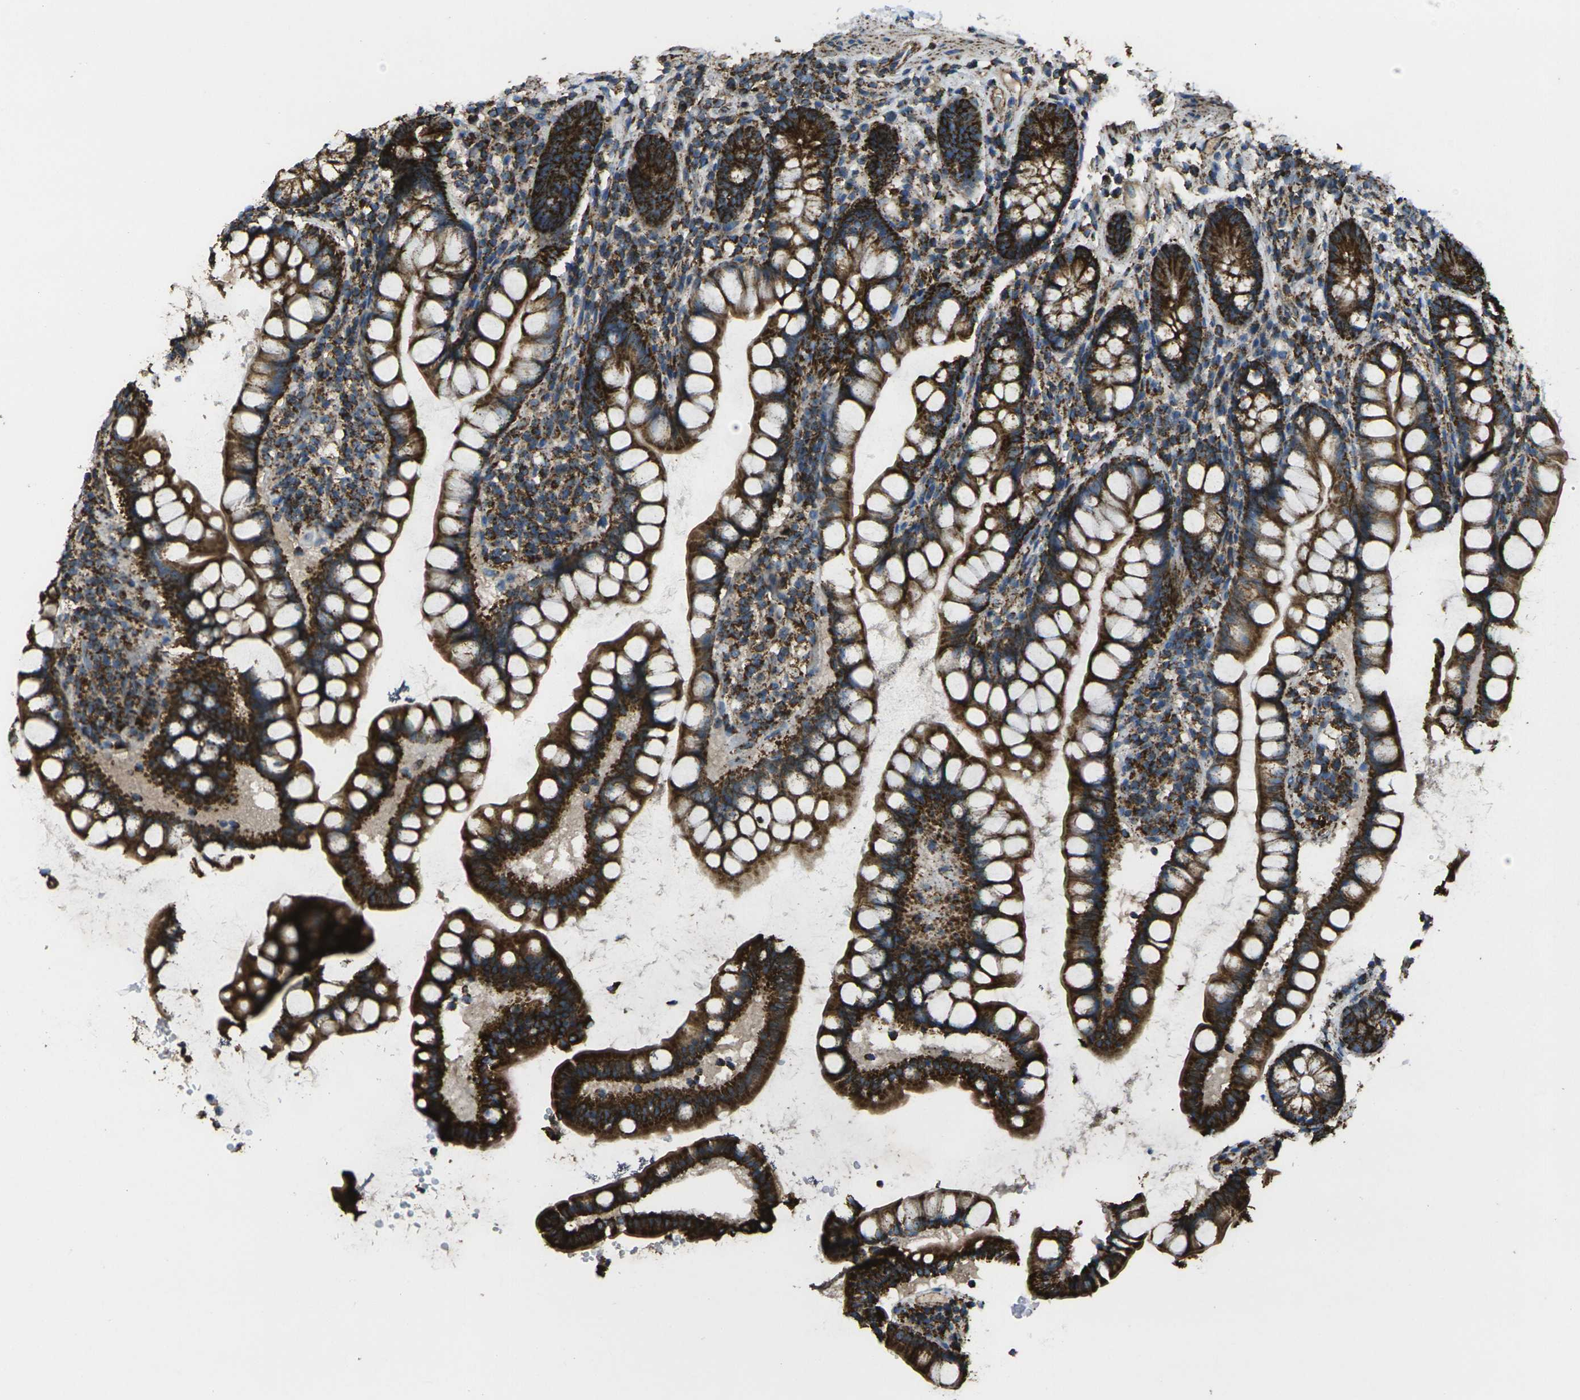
{"staining": {"intensity": "strong", "quantity": ">75%", "location": "cytoplasmic/membranous"}, "tissue": "small intestine", "cell_type": "Glandular cells", "image_type": "normal", "snomed": [{"axis": "morphology", "description": "Normal tissue, NOS"}, {"axis": "topography", "description": "Small intestine"}], "caption": "Immunohistochemical staining of unremarkable human small intestine demonstrates >75% levels of strong cytoplasmic/membranous protein staining in approximately >75% of glandular cells. The protein is stained brown, and the nuclei are stained in blue (DAB IHC with brightfield microscopy, high magnification).", "gene": "KLHL5", "patient": {"sex": "female", "age": 84}}